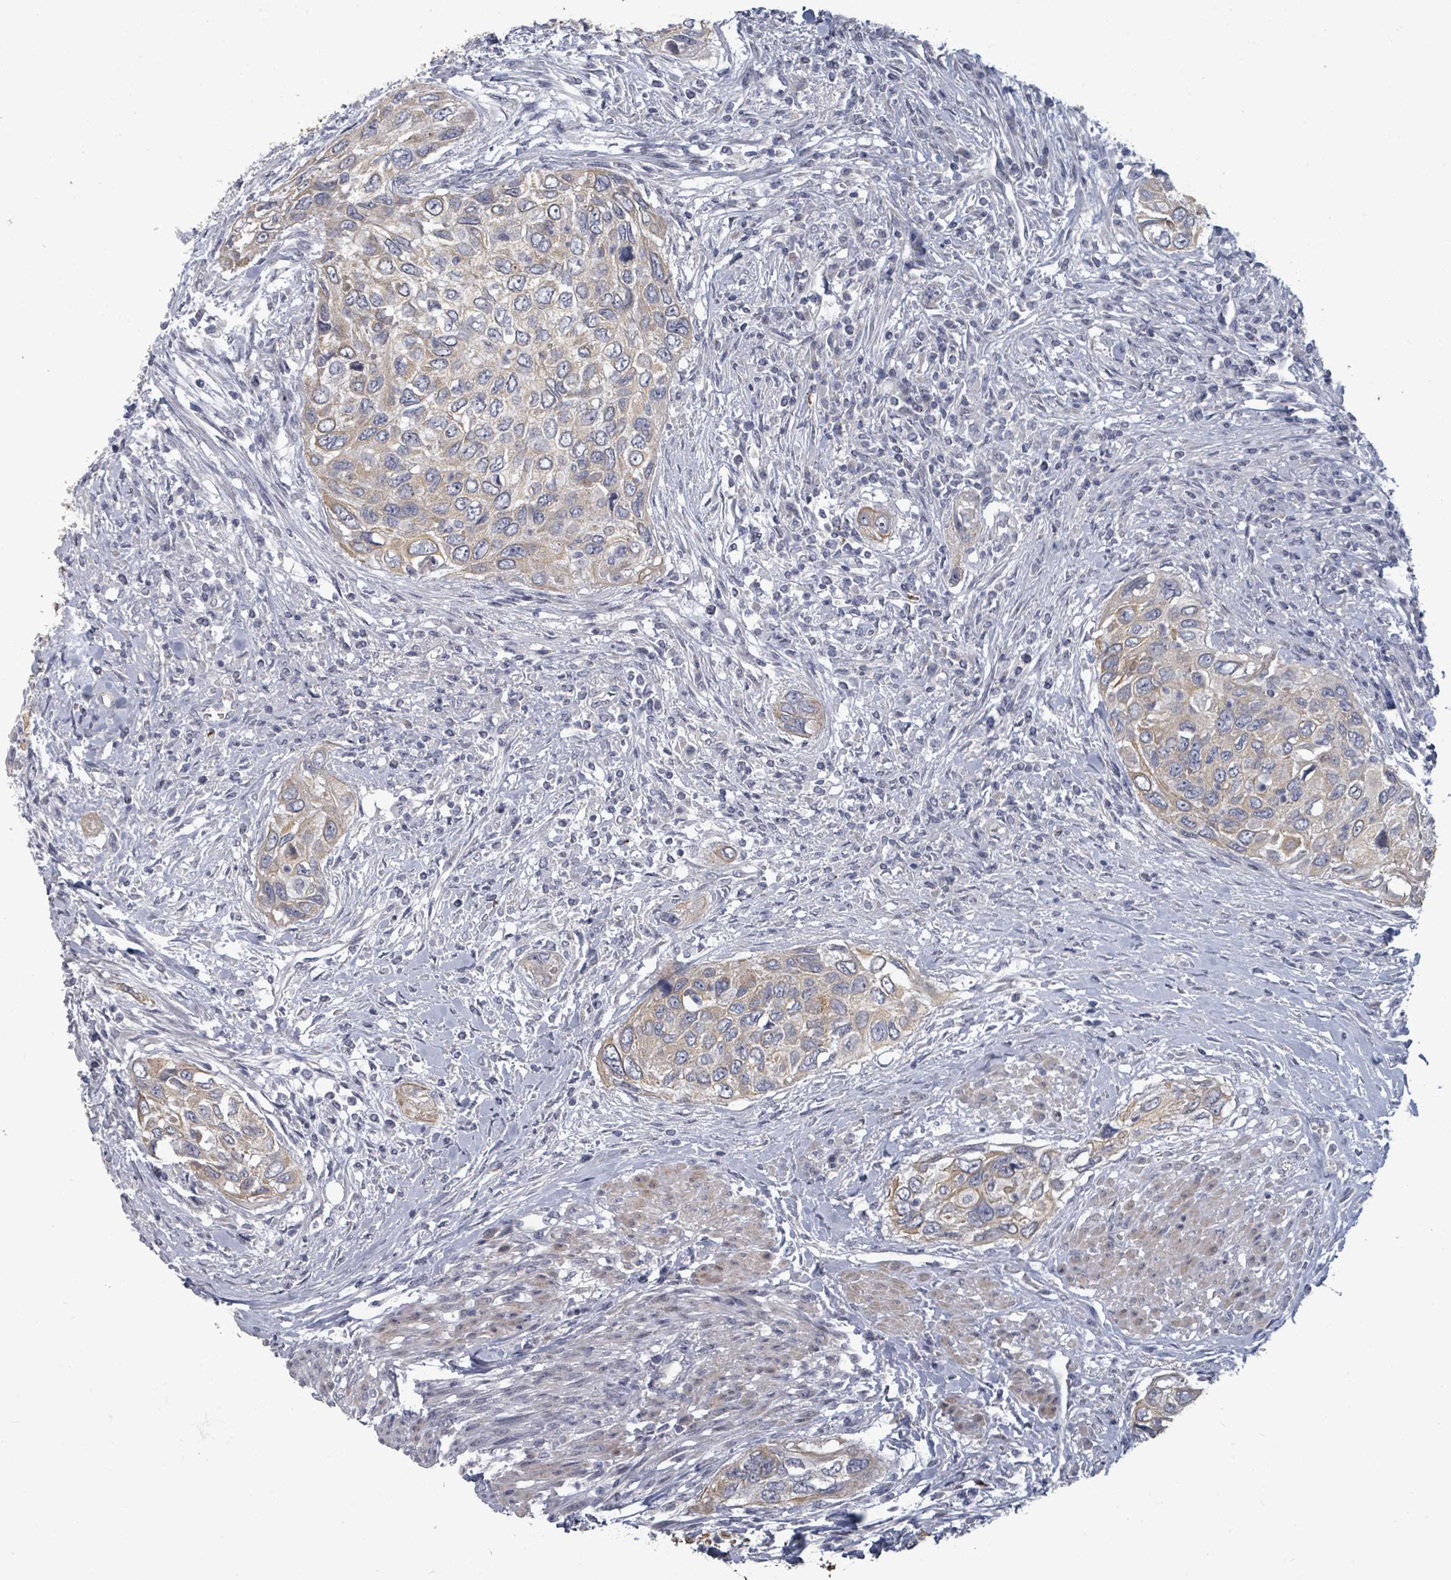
{"staining": {"intensity": "weak", "quantity": "25%-75%", "location": "cytoplasmic/membranous"}, "tissue": "urothelial cancer", "cell_type": "Tumor cells", "image_type": "cancer", "snomed": [{"axis": "morphology", "description": "Urothelial carcinoma, High grade"}, {"axis": "topography", "description": "Urinary bladder"}], "caption": "IHC image of neoplastic tissue: human high-grade urothelial carcinoma stained using immunohistochemistry displays low levels of weak protein expression localized specifically in the cytoplasmic/membranous of tumor cells, appearing as a cytoplasmic/membranous brown color.", "gene": "ASB12", "patient": {"sex": "female", "age": 60}}